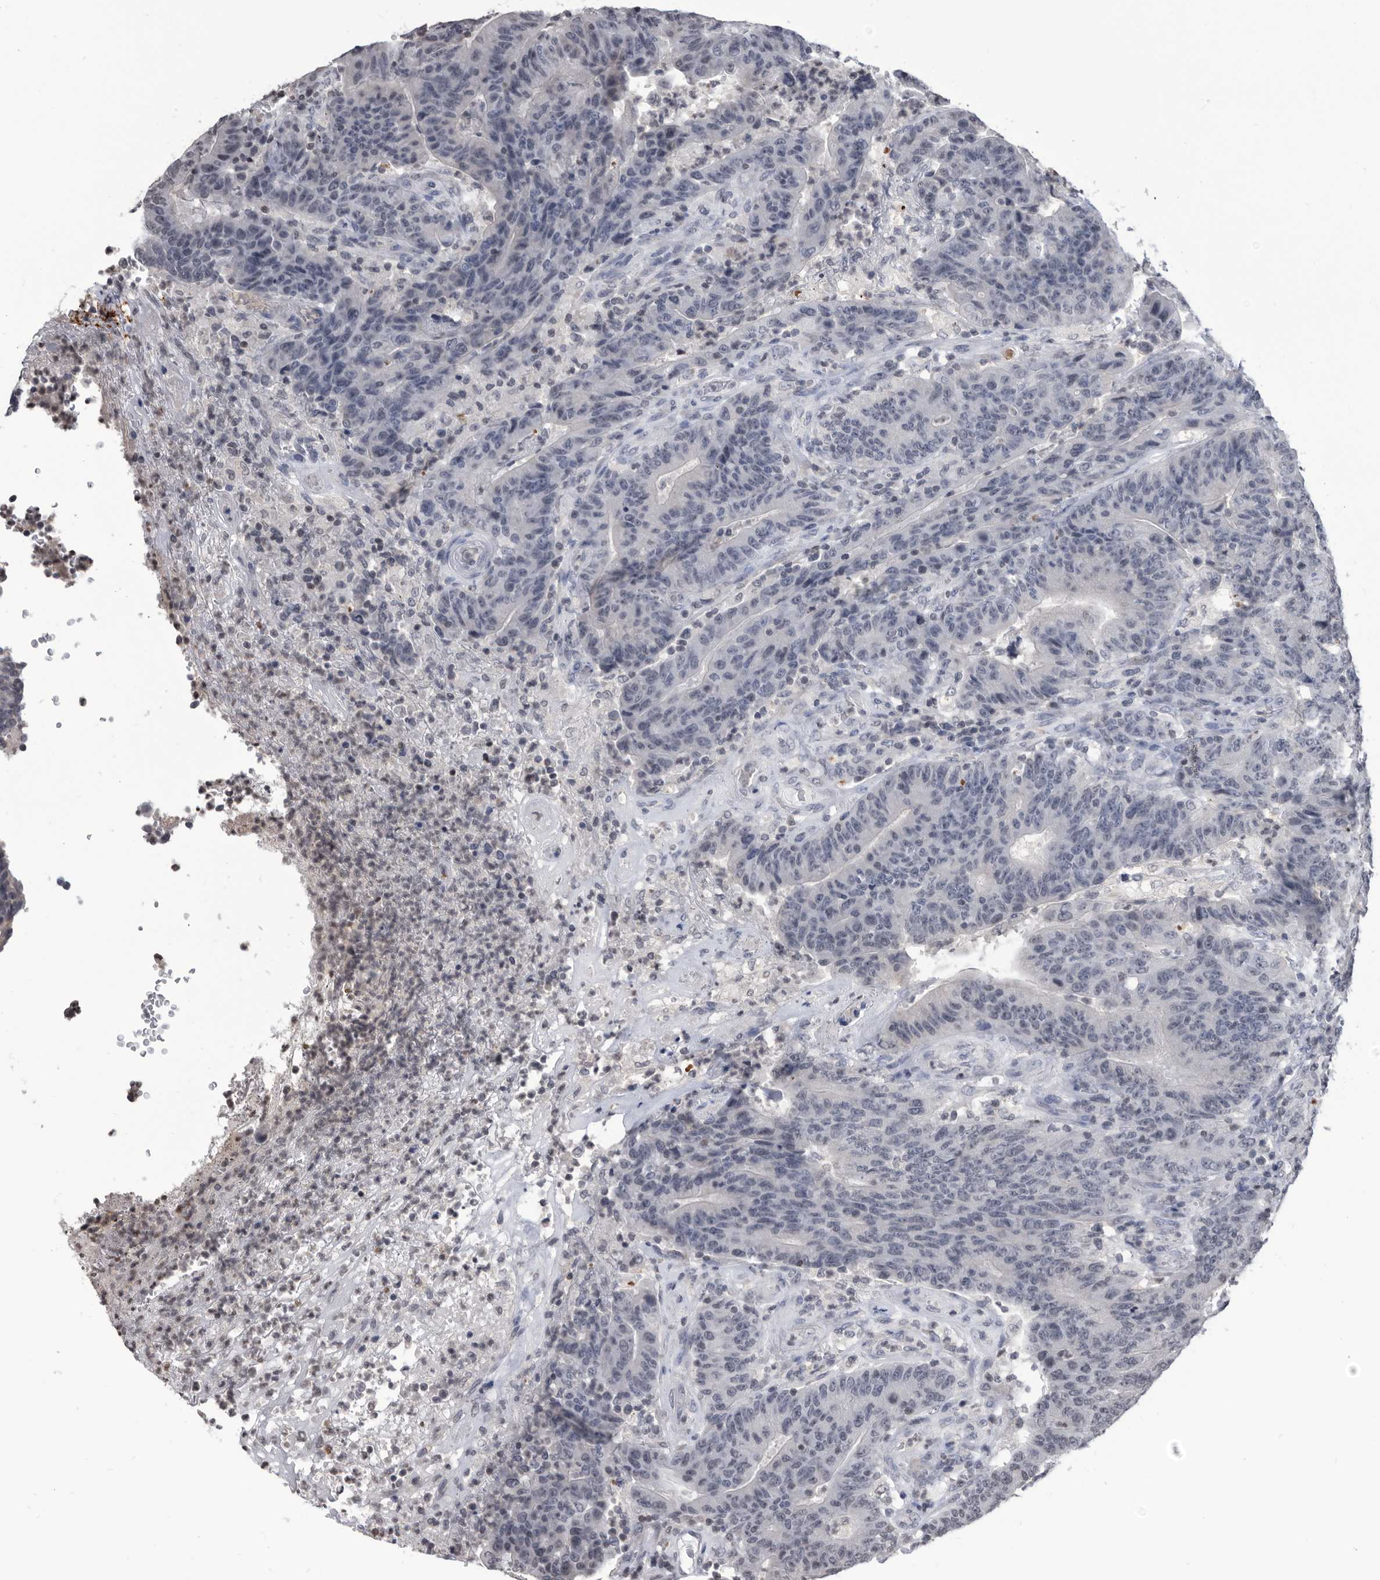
{"staining": {"intensity": "negative", "quantity": "none", "location": "none"}, "tissue": "colorectal cancer", "cell_type": "Tumor cells", "image_type": "cancer", "snomed": [{"axis": "morphology", "description": "Normal tissue, NOS"}, {"axis": "morphology", "description": "Adenocarcinoma, NOS"}, {"axis": "topography", "description": "Colon"}], "caption": "An image of colorectal cancer (adenocarcinoma) stained for a protein reveals no brown staining in tumor cells.", "gene": "TSTD1", "patient": {"sex": "female", "age": 75}}